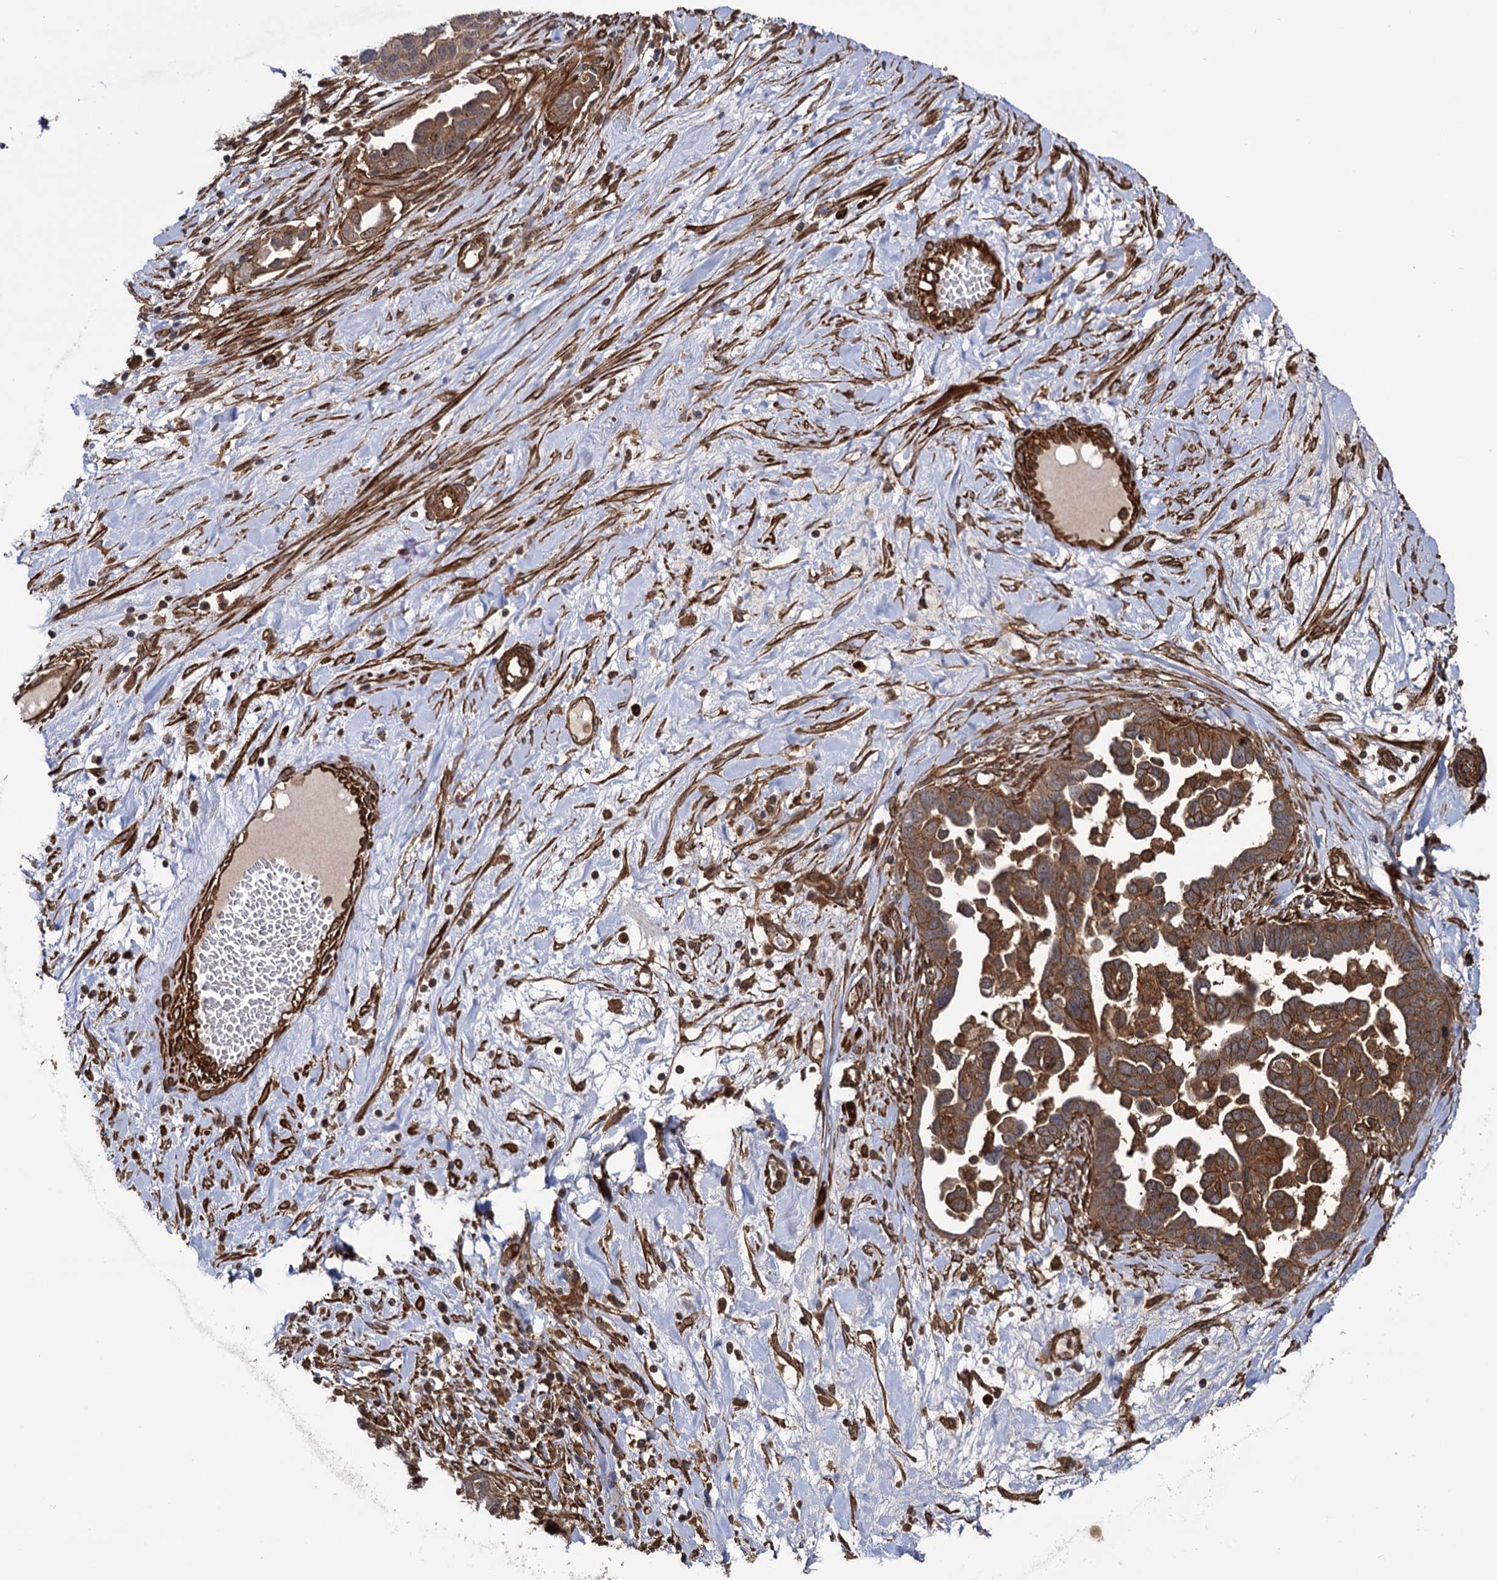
{"staining": {"intensity": "moderate", "quantity": ">75%", "location": "cytoplasmic/membranous"}, "tissue": "ovarian cancer", "cell_type": "Tumor cells", "image_type": "cancer", "snomed": [{"axis": "morphology", "description": "Cystadenocarcinoma, serous, NOS"}, {"axis": "topography", "description": "Ovary"}], "caption": "High-magnification brightfield microscopy of serous cystadenocarcinoma (ovarian) stained with DAB (3,3'-diaminobenzidine) (brown) and counterstained with hematoxylin (blue). tumor cells exhibit moderate cytoplasmic/membranous positivity is appreciated in about>75% of cells. (IHC, brightfield microscopy, high magnification).", "gene": "ATP8B4", "patient": {"sex": "female", "age": 54}}